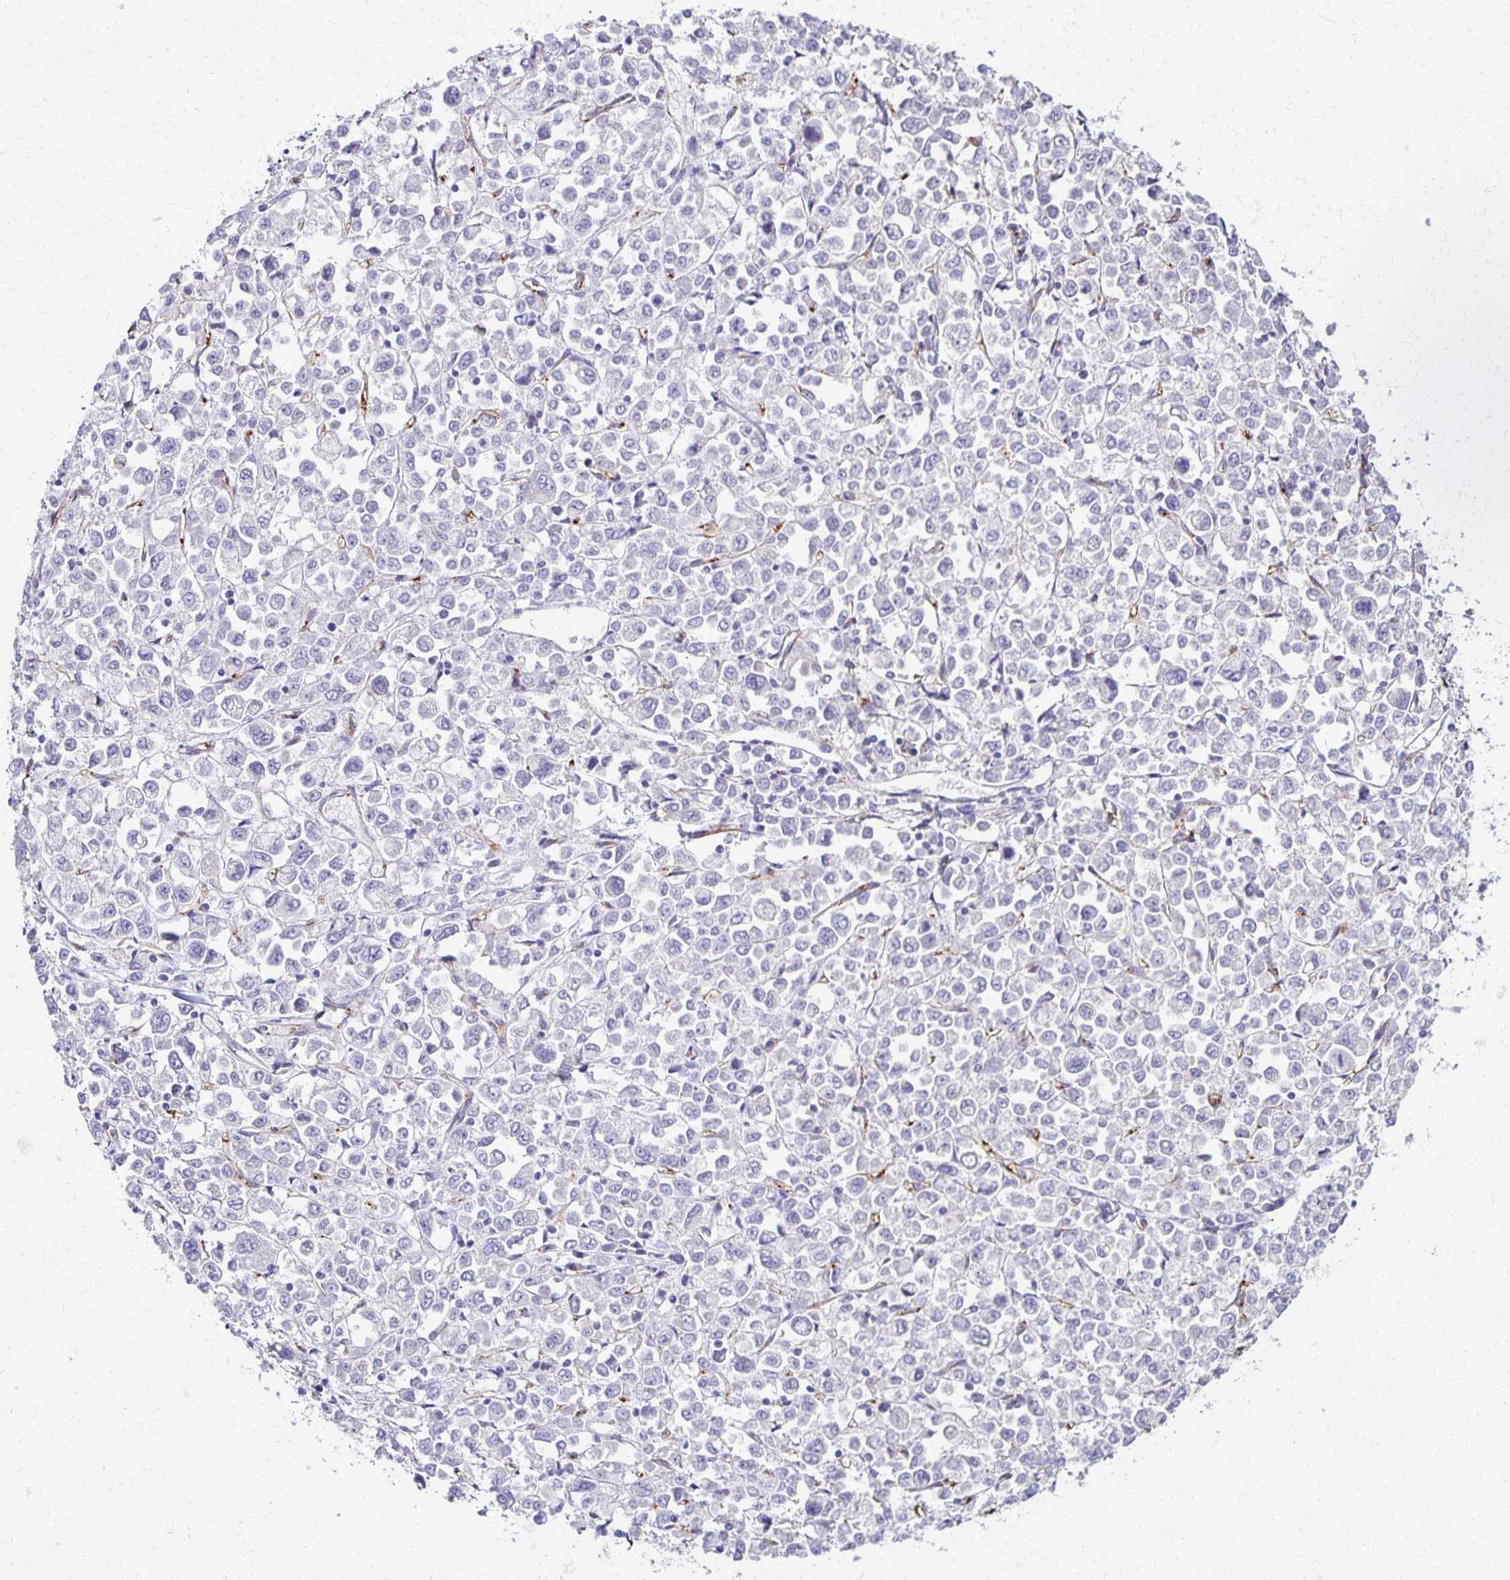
{"staining": {"intensity": "negative", "quantity": "none", "location": "none"}, "tissue": "stomach cancer", "cell_type": "Tumor cells", "image_type": "cancer", "snomed": [{"axis": "morphology", "description": "Adenocarcinoma, NOS"}, {"axis": "topography", "description": "Stomach, upper"}], "caption": "There is no significant positivity in tumor cells of stomach cancer.", "gene": "TTYH1", "patient": {"sex": "male", "age": 70}}